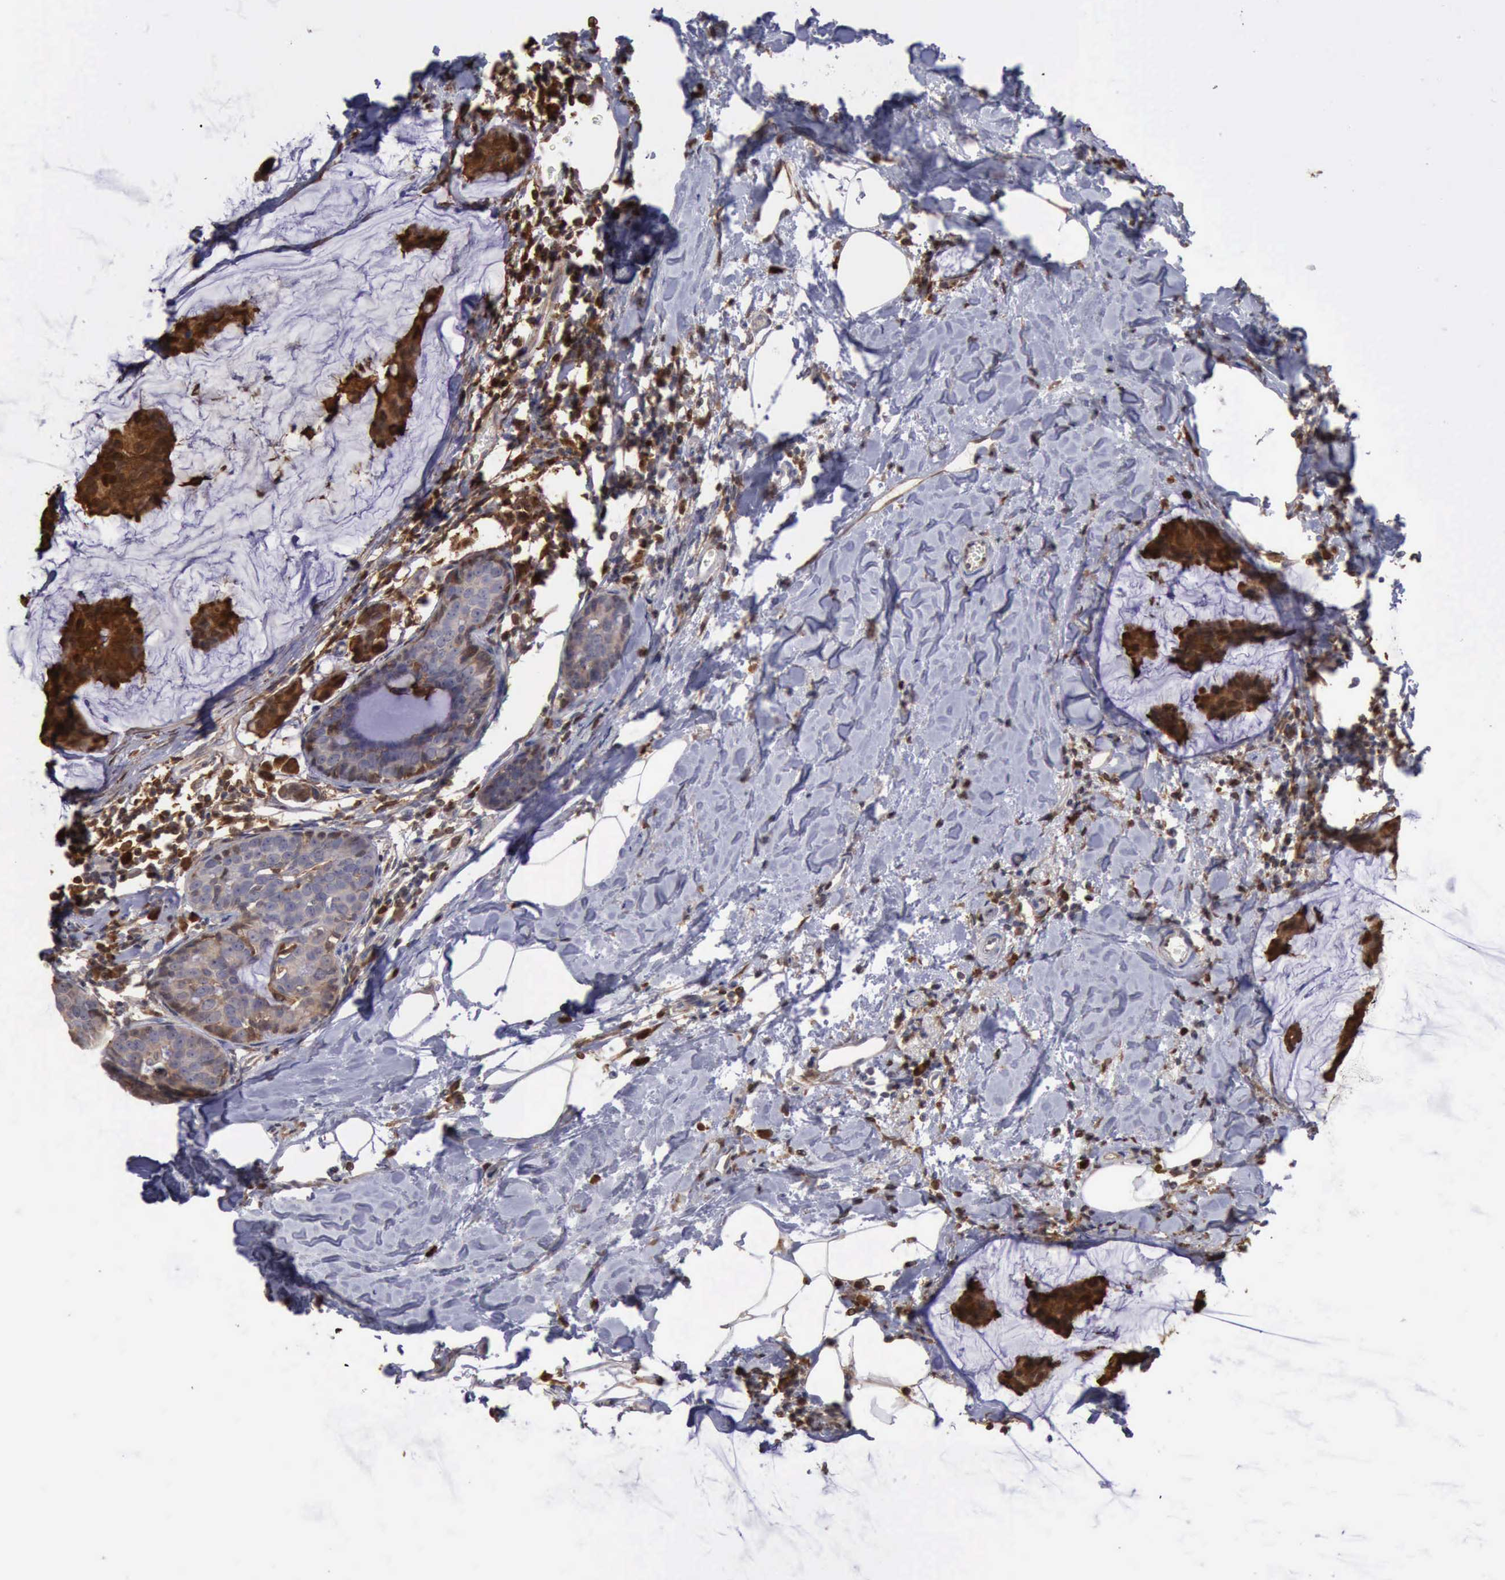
{"staining": {"intensity": "strong", "quantity": ">75%", "location": "cytoplasmic/membranous,nuclear"}, "tissue": "breast cancer", "cell_type": "Tumor cells", "image_type": "cancer", "snomed": [{"axis": "morphology", "description": "Normal tissue, NOS"}, {"axis": "morphology", "description": "Duct carcinoma"}, {"axis": "topography", "description": "Breast"}], "caption": "Immunohistochemical staining of breast intraductal carcinoma demonstrates high levels of strong cytoplasmic/membranous and nuclear staining in approximately >75% of tumor cells. (Stains: DAB in brown, nuclei in blue, Microscopy: brightfield microscopy at high magnification).", "gene": "STAT1", "patient": {"sex": "female", "age": 50}}